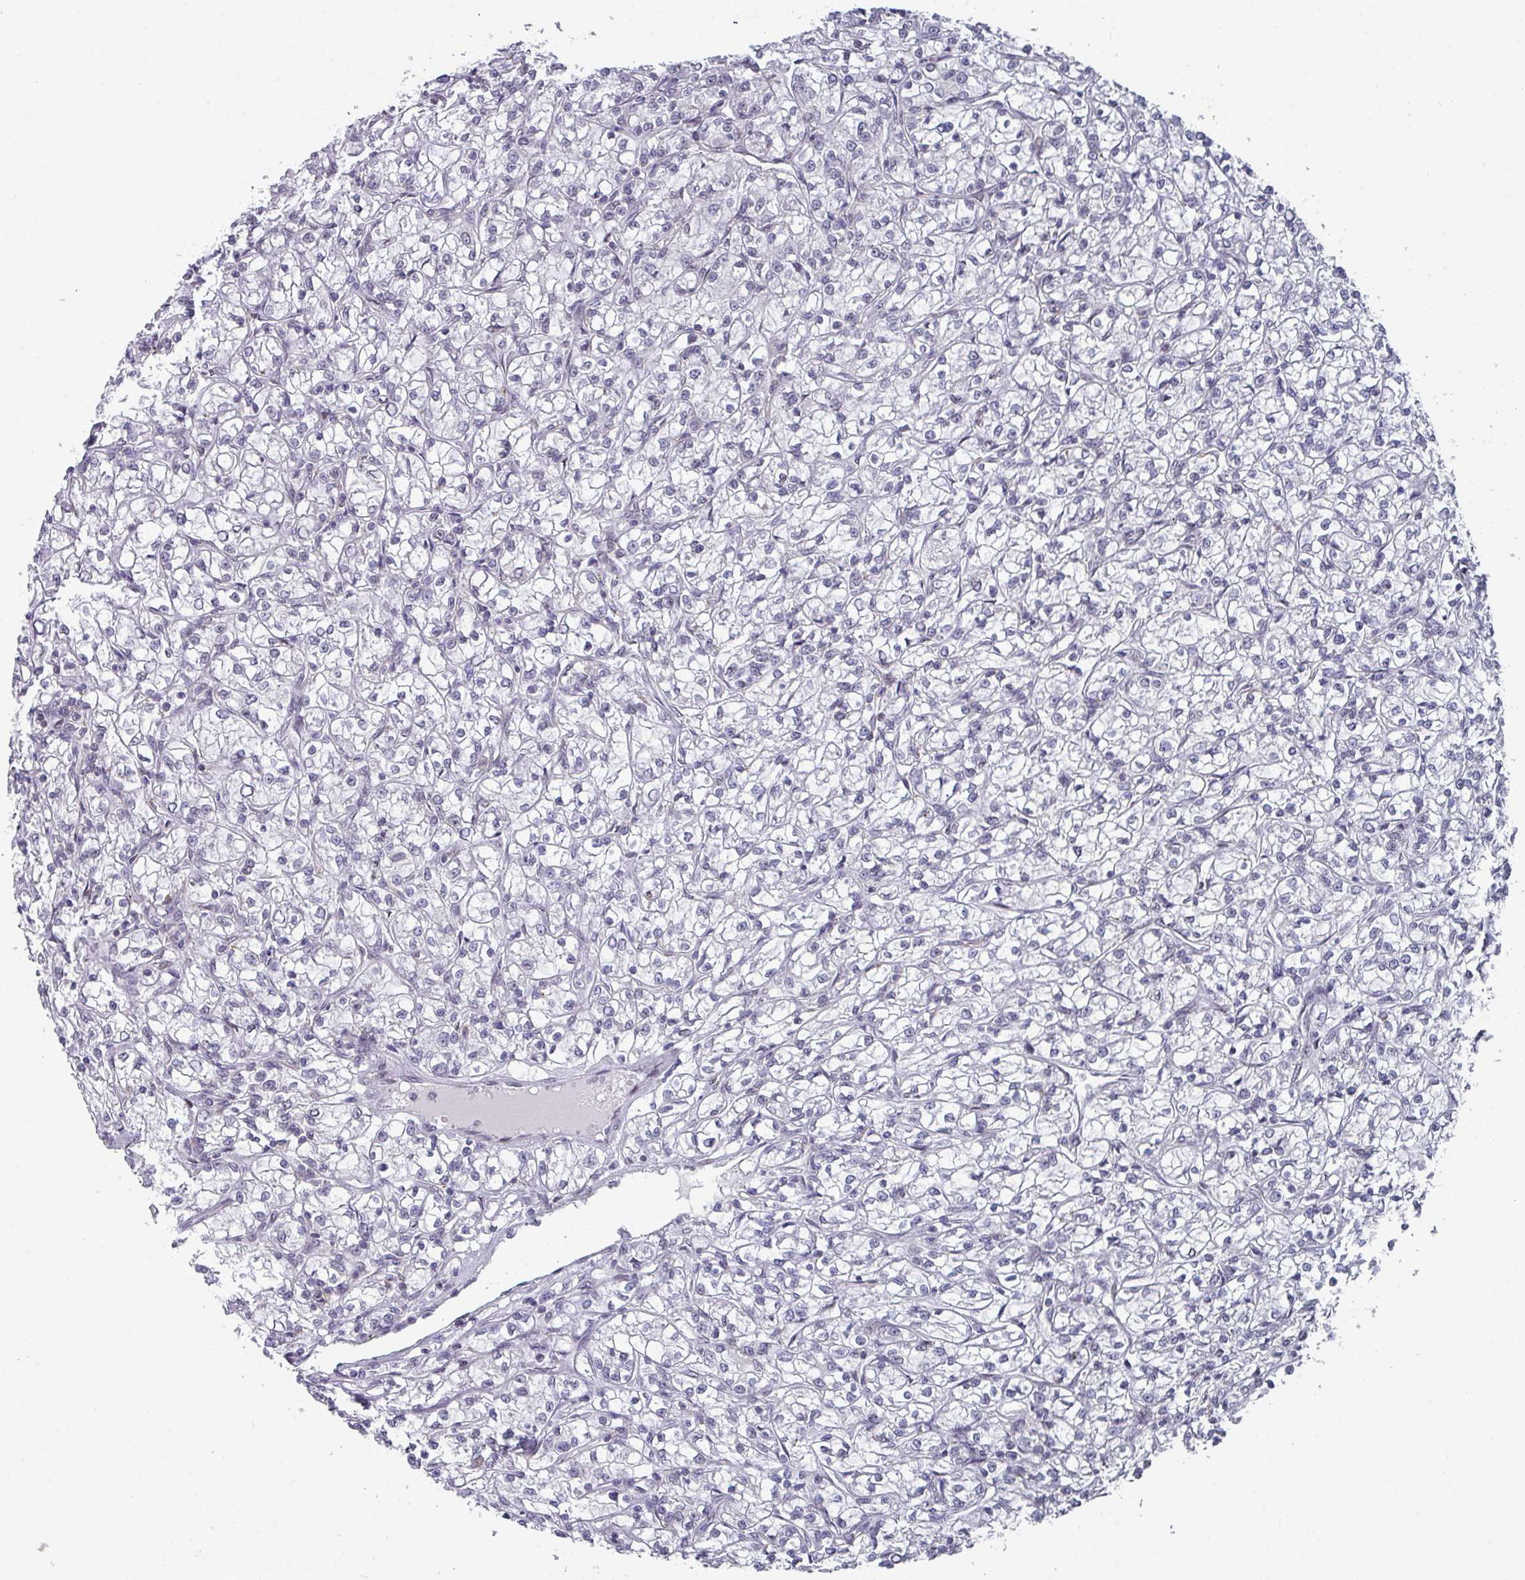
{"staining": {"intensity": "negative", "quantity": "none", "location": "none"}, "tissue": "renal cancer", "cell_type": "Tumor cells", "image_type": "cancer", "snomed": [{"axis": "morphology", "description": "Adenocarcinoma, NOS"}, {"axis": "topography", "description": "Kidney"}], "caption": "Immunohistochemical staining of human renal adenocarcinoma demonstrates no significant expression in tumor cells.", "gene": "RASAL3", "patient": {"sex": "female", "age": 59}}